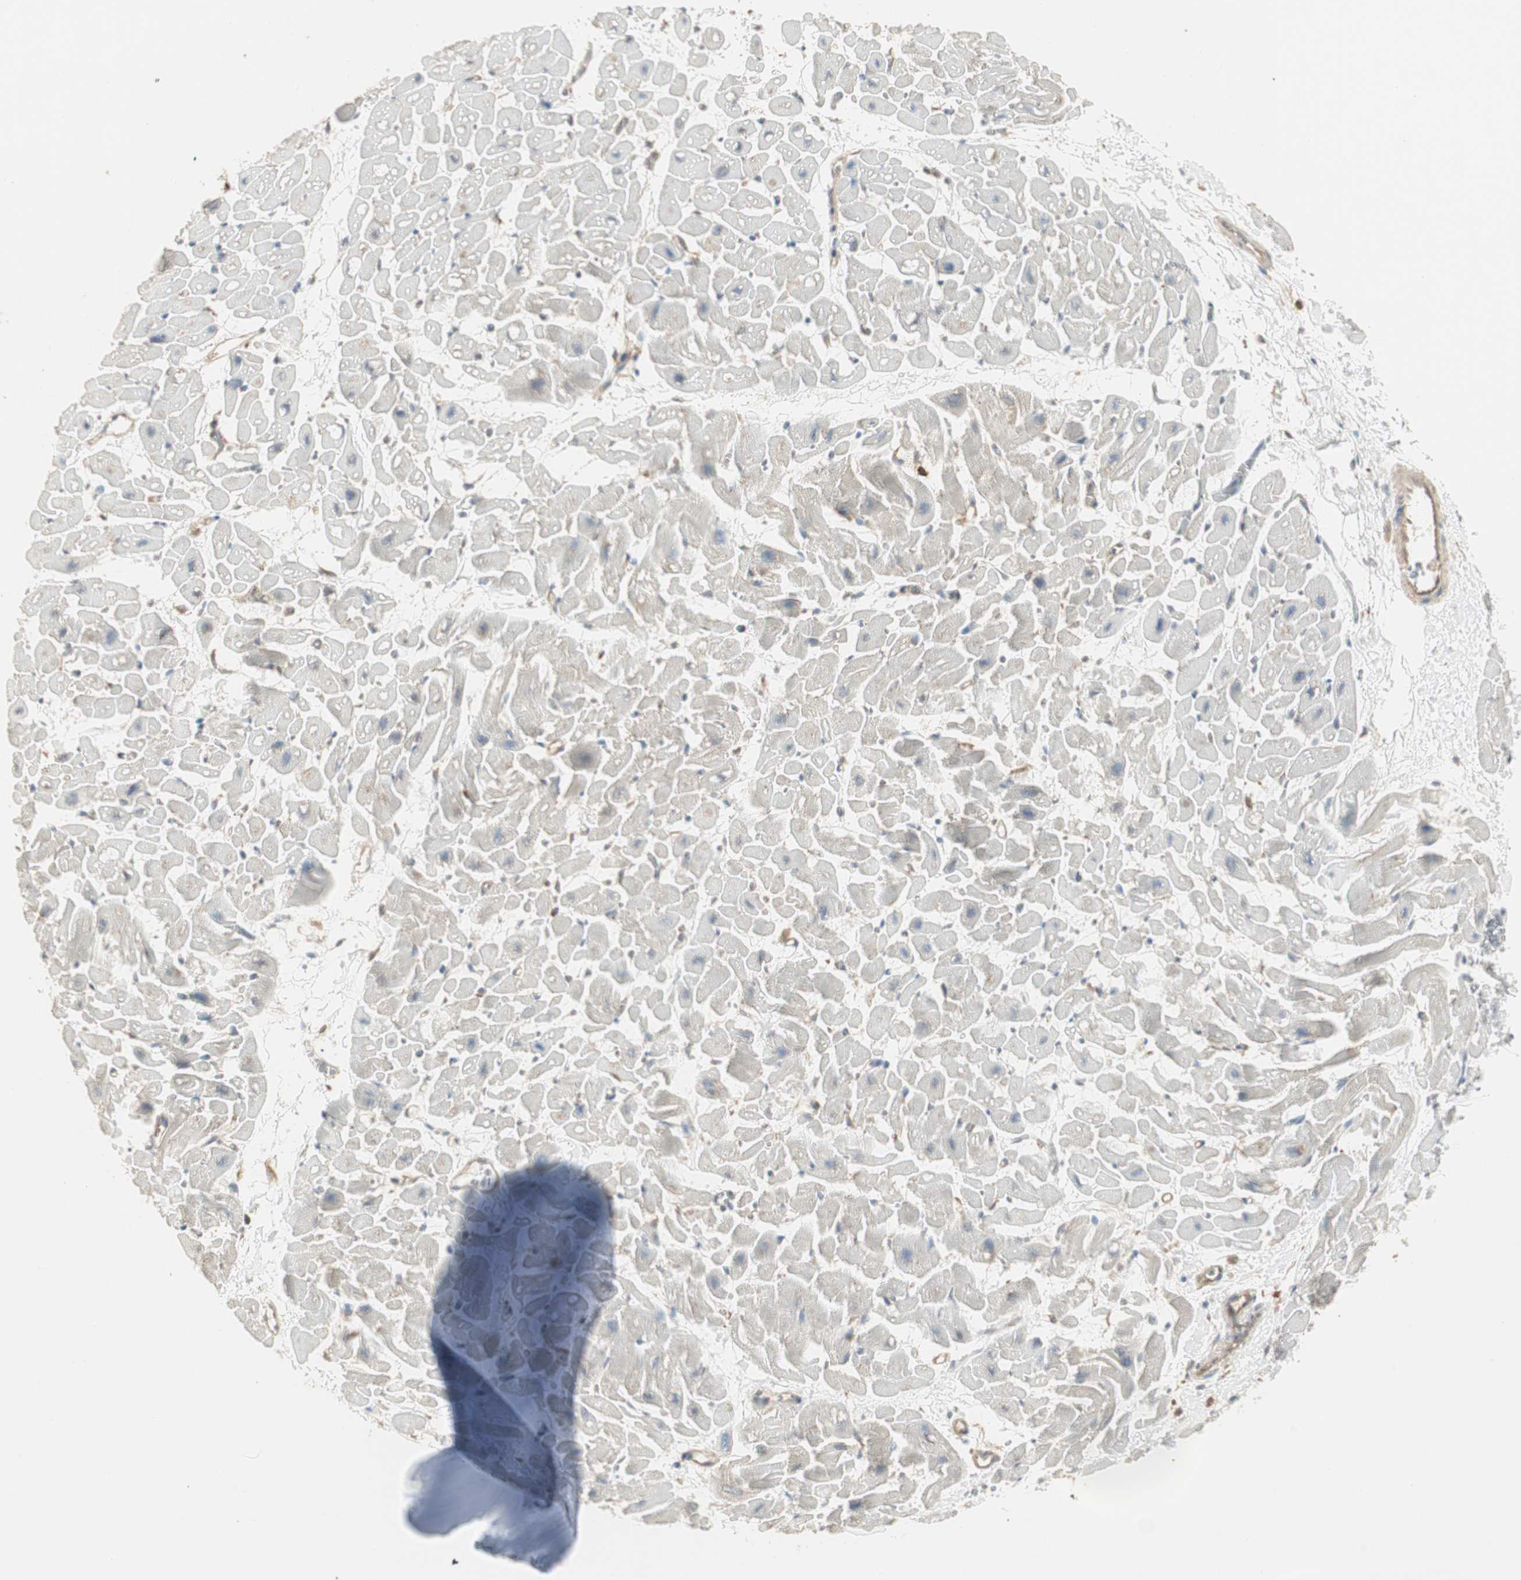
{"staining": {"intensity": "negative", "quantity": "none", "location": "none"}, "tissue": "heart muscle", "cell_type": "Cardiomyocytes", "image_type": "normal", "snomed": [{"axis": "morphology", "description": "Normal tissue, NOS"}, {"axis": "topography", "description": "Heart"}], "caption": "The image displays no staining of cardiomyocytes in normal heart muscle. (DAB (3,3'-diaminobenzidine) immunohistochemistry, high magnification).", "gene": "CRLF3", "patient": {"sex": "male", "age": 45}}